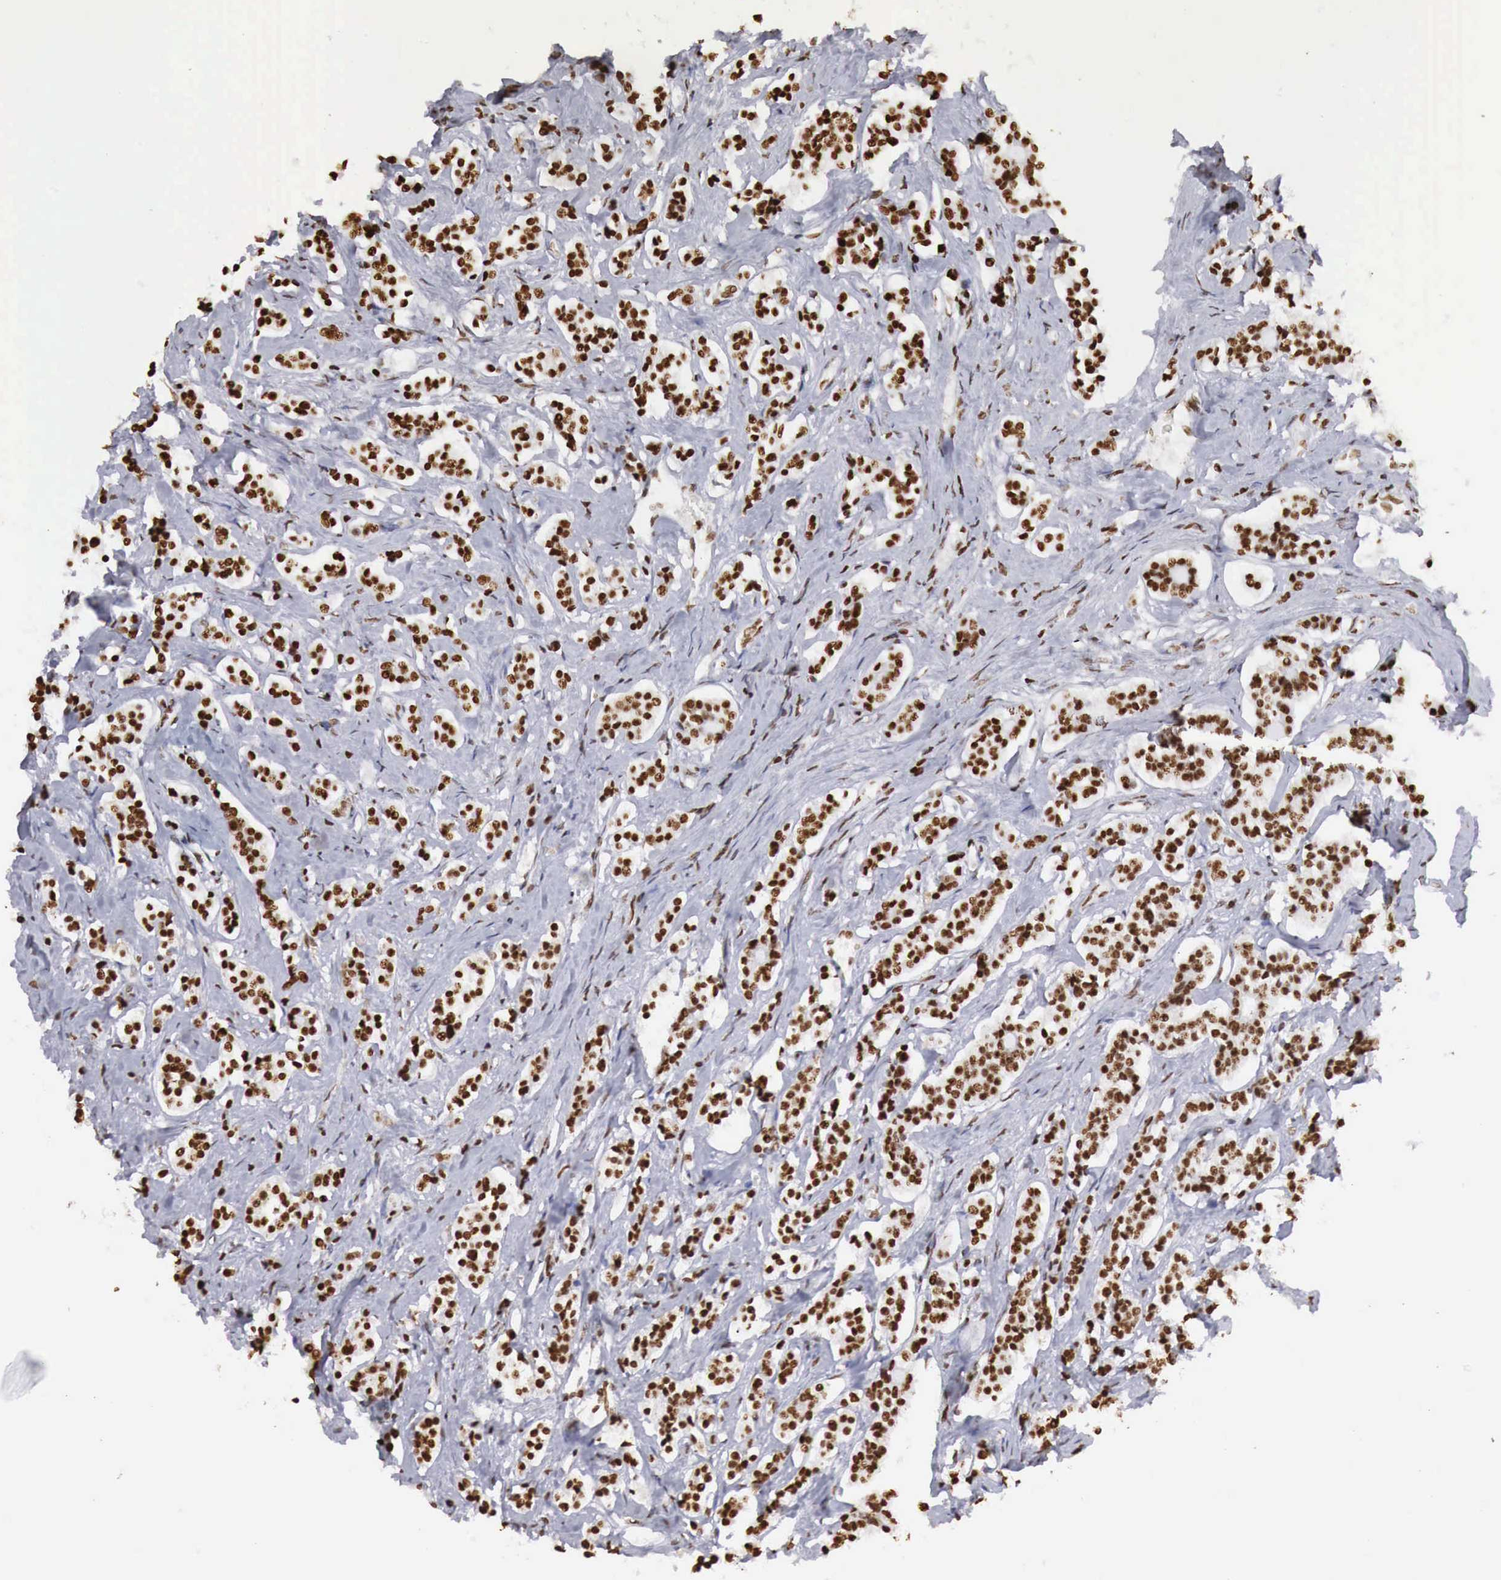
{"staining": {"intensity": "strong", "quantity": ">75%", "location": "nuclear"}, "tissue": "carcinoid", "cell_type": "Tumor cells", "image_type": "cancer", "snomed": [{"axis": "morphology", "description": "Carcinoid, malignant, NOS"}, {"axis": "topography", "description": "Small intestine"}], "caption": "A photomicrograph of carcinoid stained for a protein displays strong nuclear brown staining in tumor cells.", "gene": "DKC1", "patient": {"sex": "male", "age": 63}}